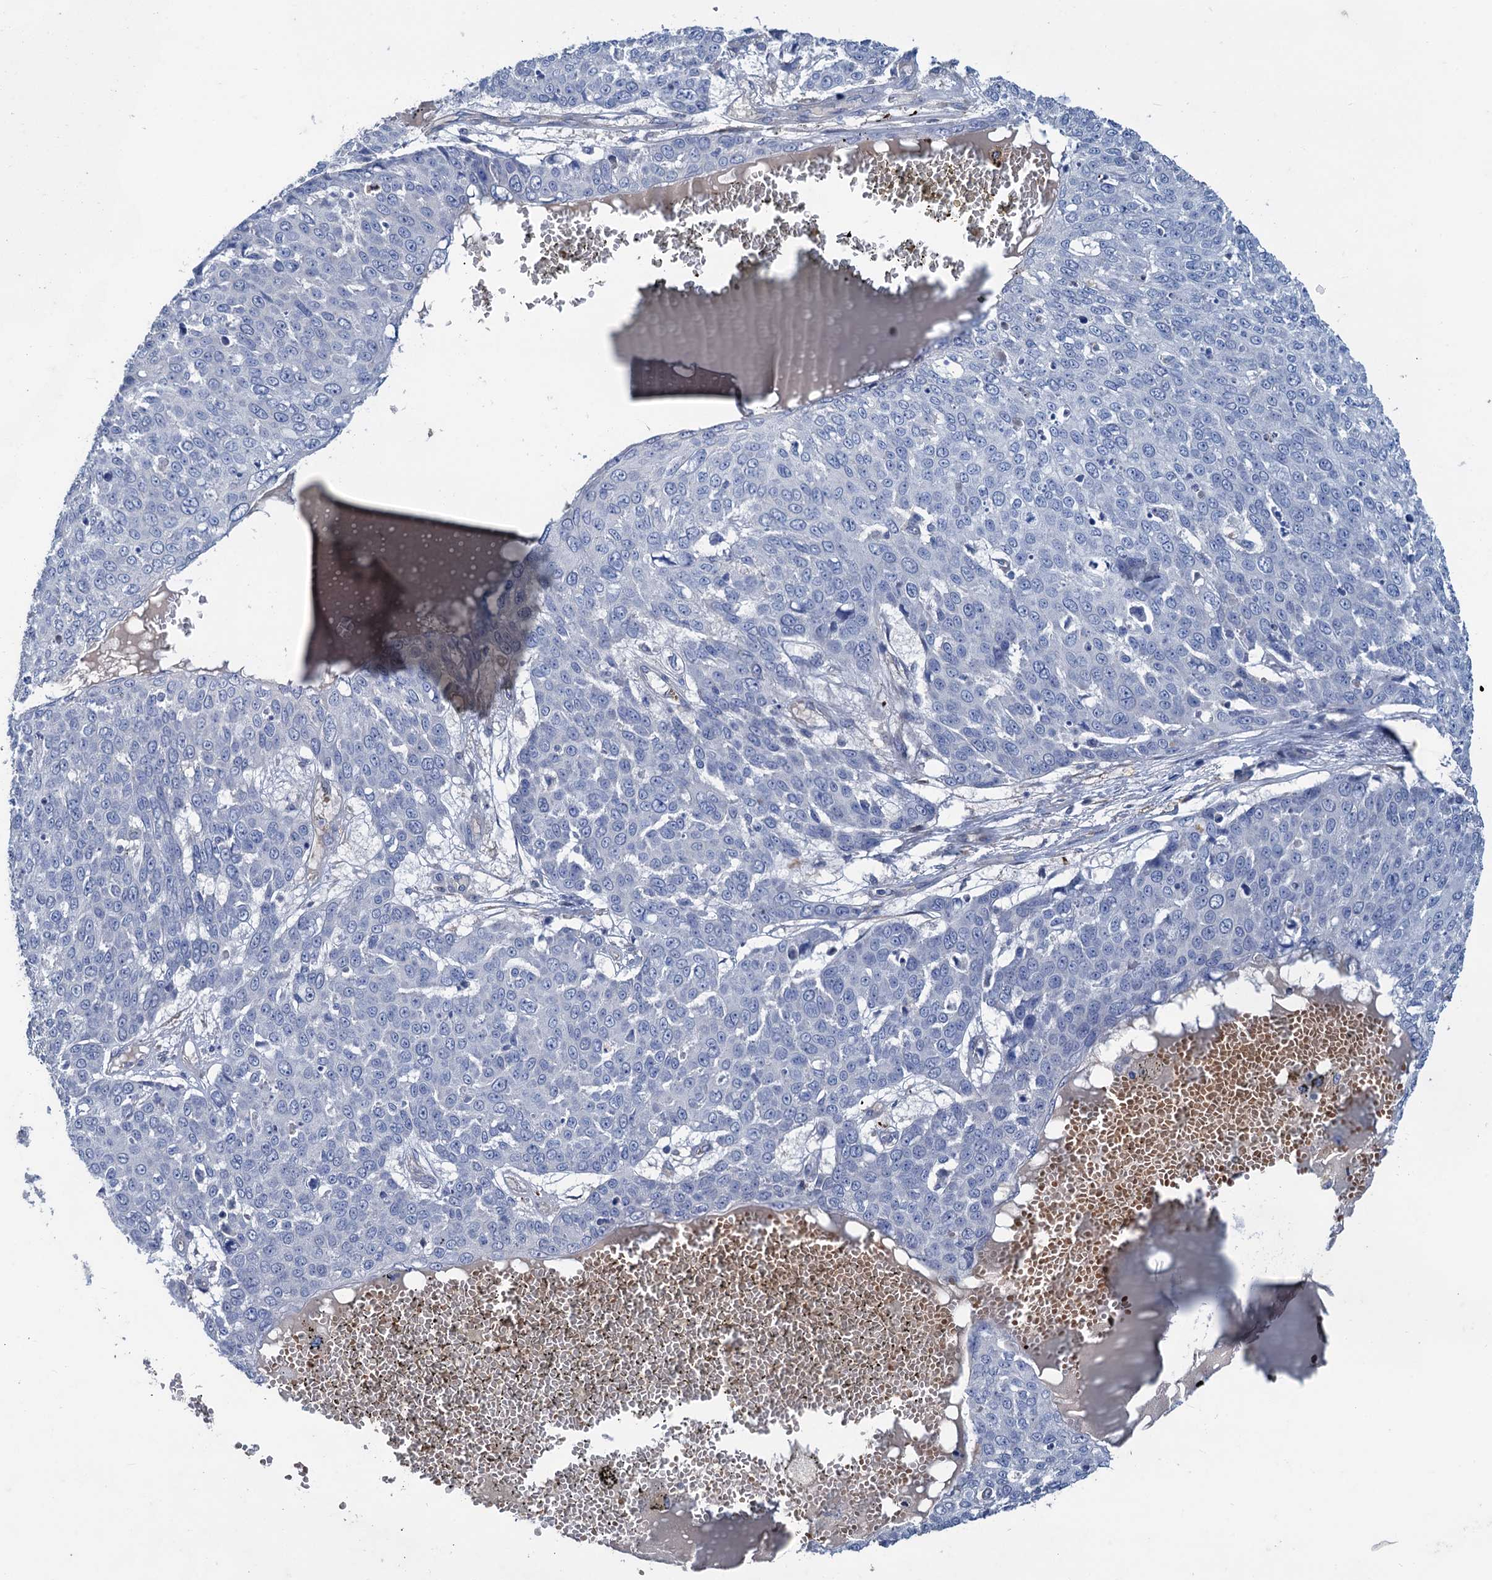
{"staining": {"intensity": "negative", "quantity": "none", "location": "none"}, "tissue": "skin cancer", "cell_type": "Tumor cells", "image_type": "cancer", "snomed": [{"axis": "morphology", "description": "Squamous cell carcinoma, NOS"}, {"axis": "topography", "description": "Skin"}], "caption": "Protein analysis of skin cancer (squamous cell carcinoma) displays no significant expression in tumor cells.", "gene": "SMCO3", "patient": {"sex": "male", "age": 71}}